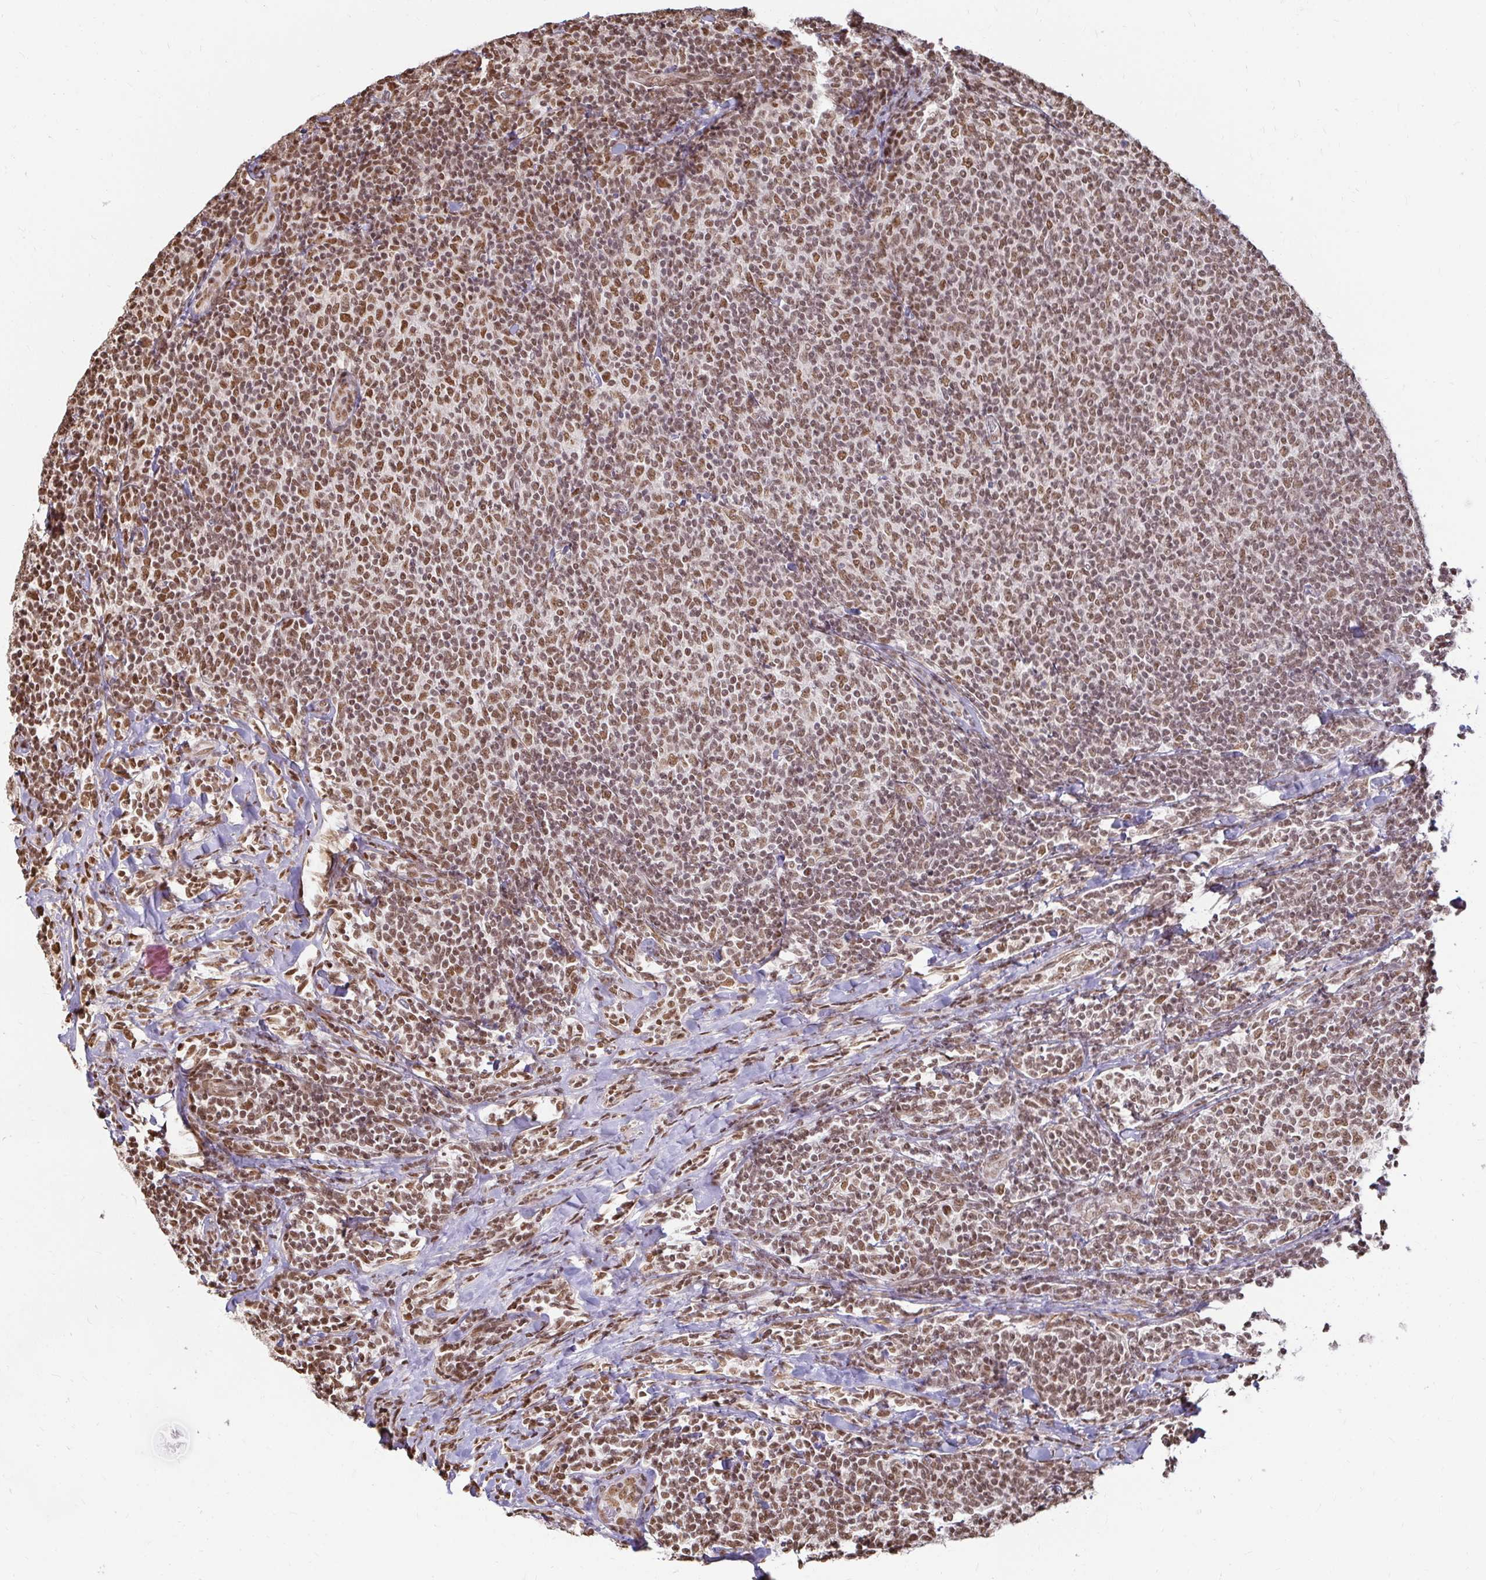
{"staining": {"intensity": "moderate", "quantity": ">75%", "location": "nuclear"}, "tissue": "lymphoma", "cell_type": "Tumor cells", "image_type": "cancer", "snomed": [{"axis": "morphology", "description": "Malignant lymphoma, non-Hodgkin's type, Low grade"}, {"axis": "topography", "description": "Lymph node"}], "caption": "Protein expression analysis of human low-grade malignant lymphoma, non-Hodgkin's type reveals moderate nuclear expression in about >75% of tumor cells. (Stains: DAB (3,3'-diaminobenzidine) in brown, nuclei in blue, Microscopy: brightfield microscopy at high magnification).", "gene": "HNRNPU", "patient": {"sex": "male", "age": 52}}